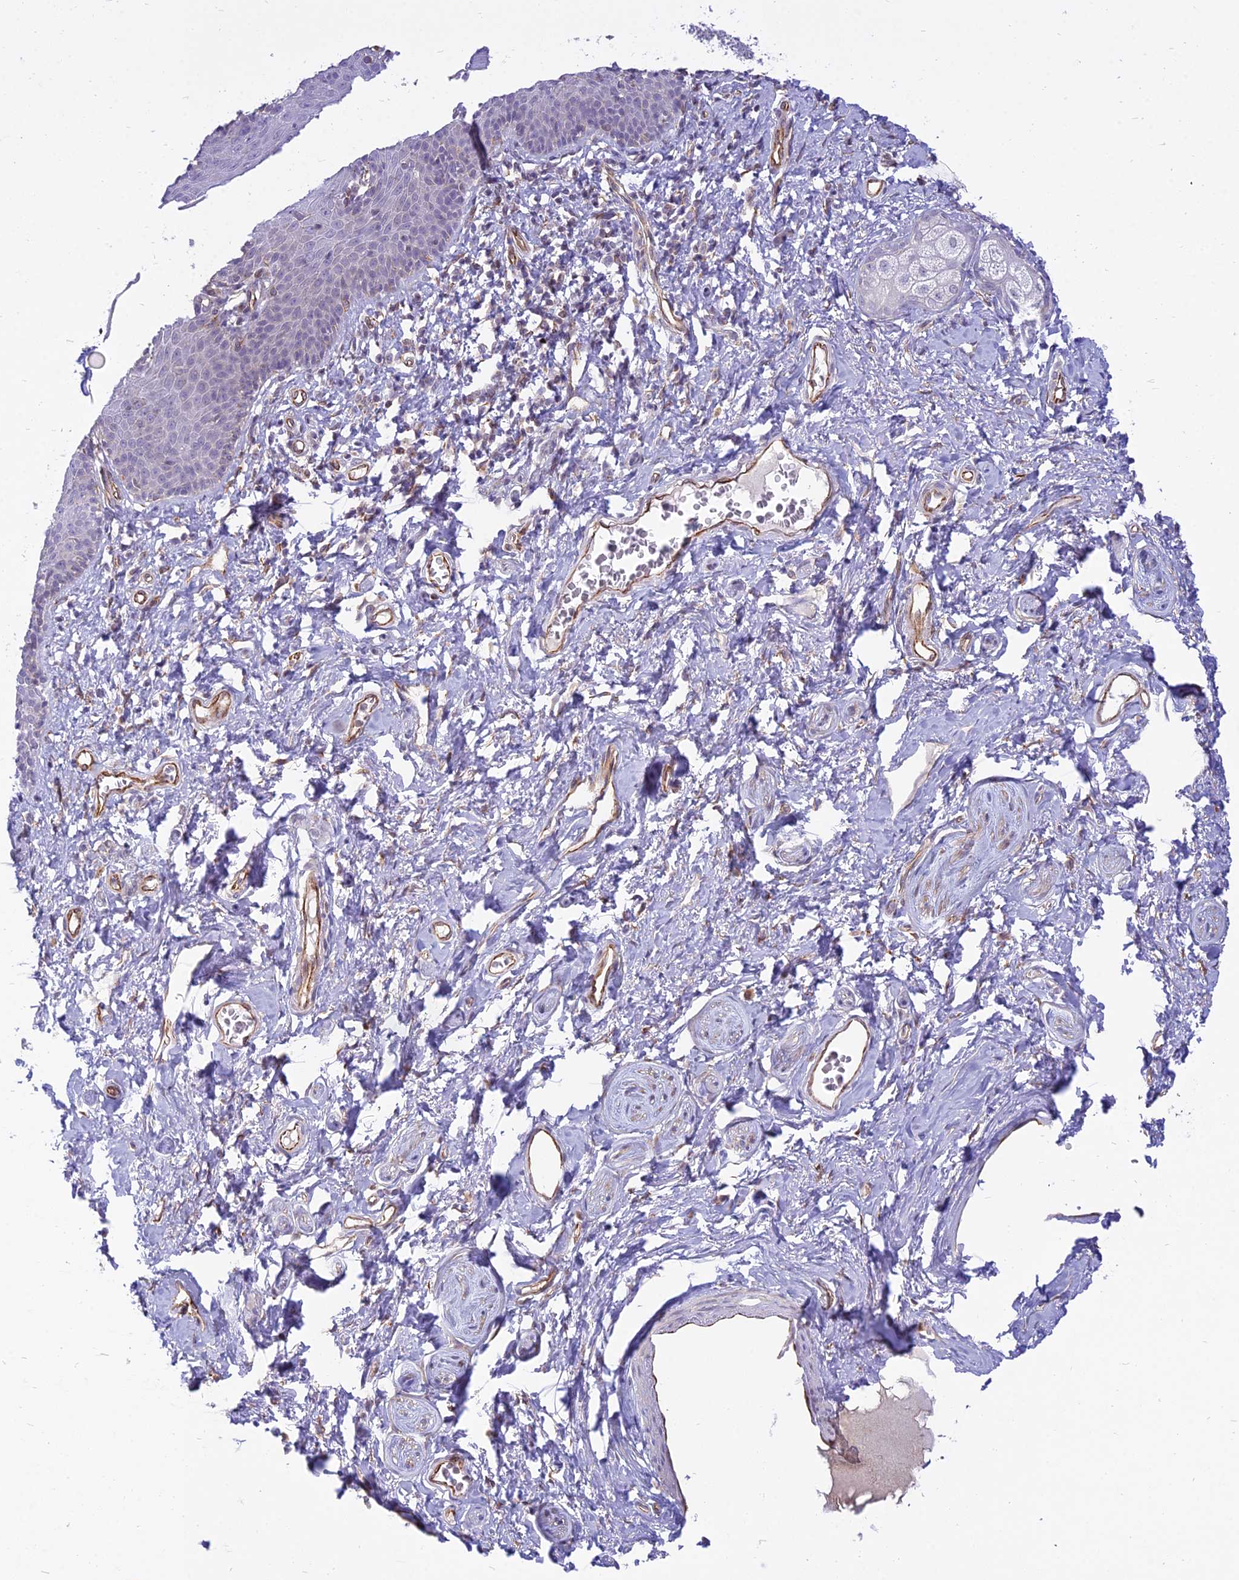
{"staining": {"intensity": "weak", "quantity": "<25%", "location": "cytoplasmic/membranous"}, "tissue": "skin", "cell_type": "Epidermal cells", "image_type": "normal", "snomed": [{"axis": "morphology", "description": "Normal tissue, NOS"}, {"axis": "topography", "description": "Vulva"}], "caption": "Immunohistochemical staining of benign human skin exhibits no significant positivity in epidermal cells.", "gene": "SAPCD2", "patient": {"sex": "female", "age": 66}}